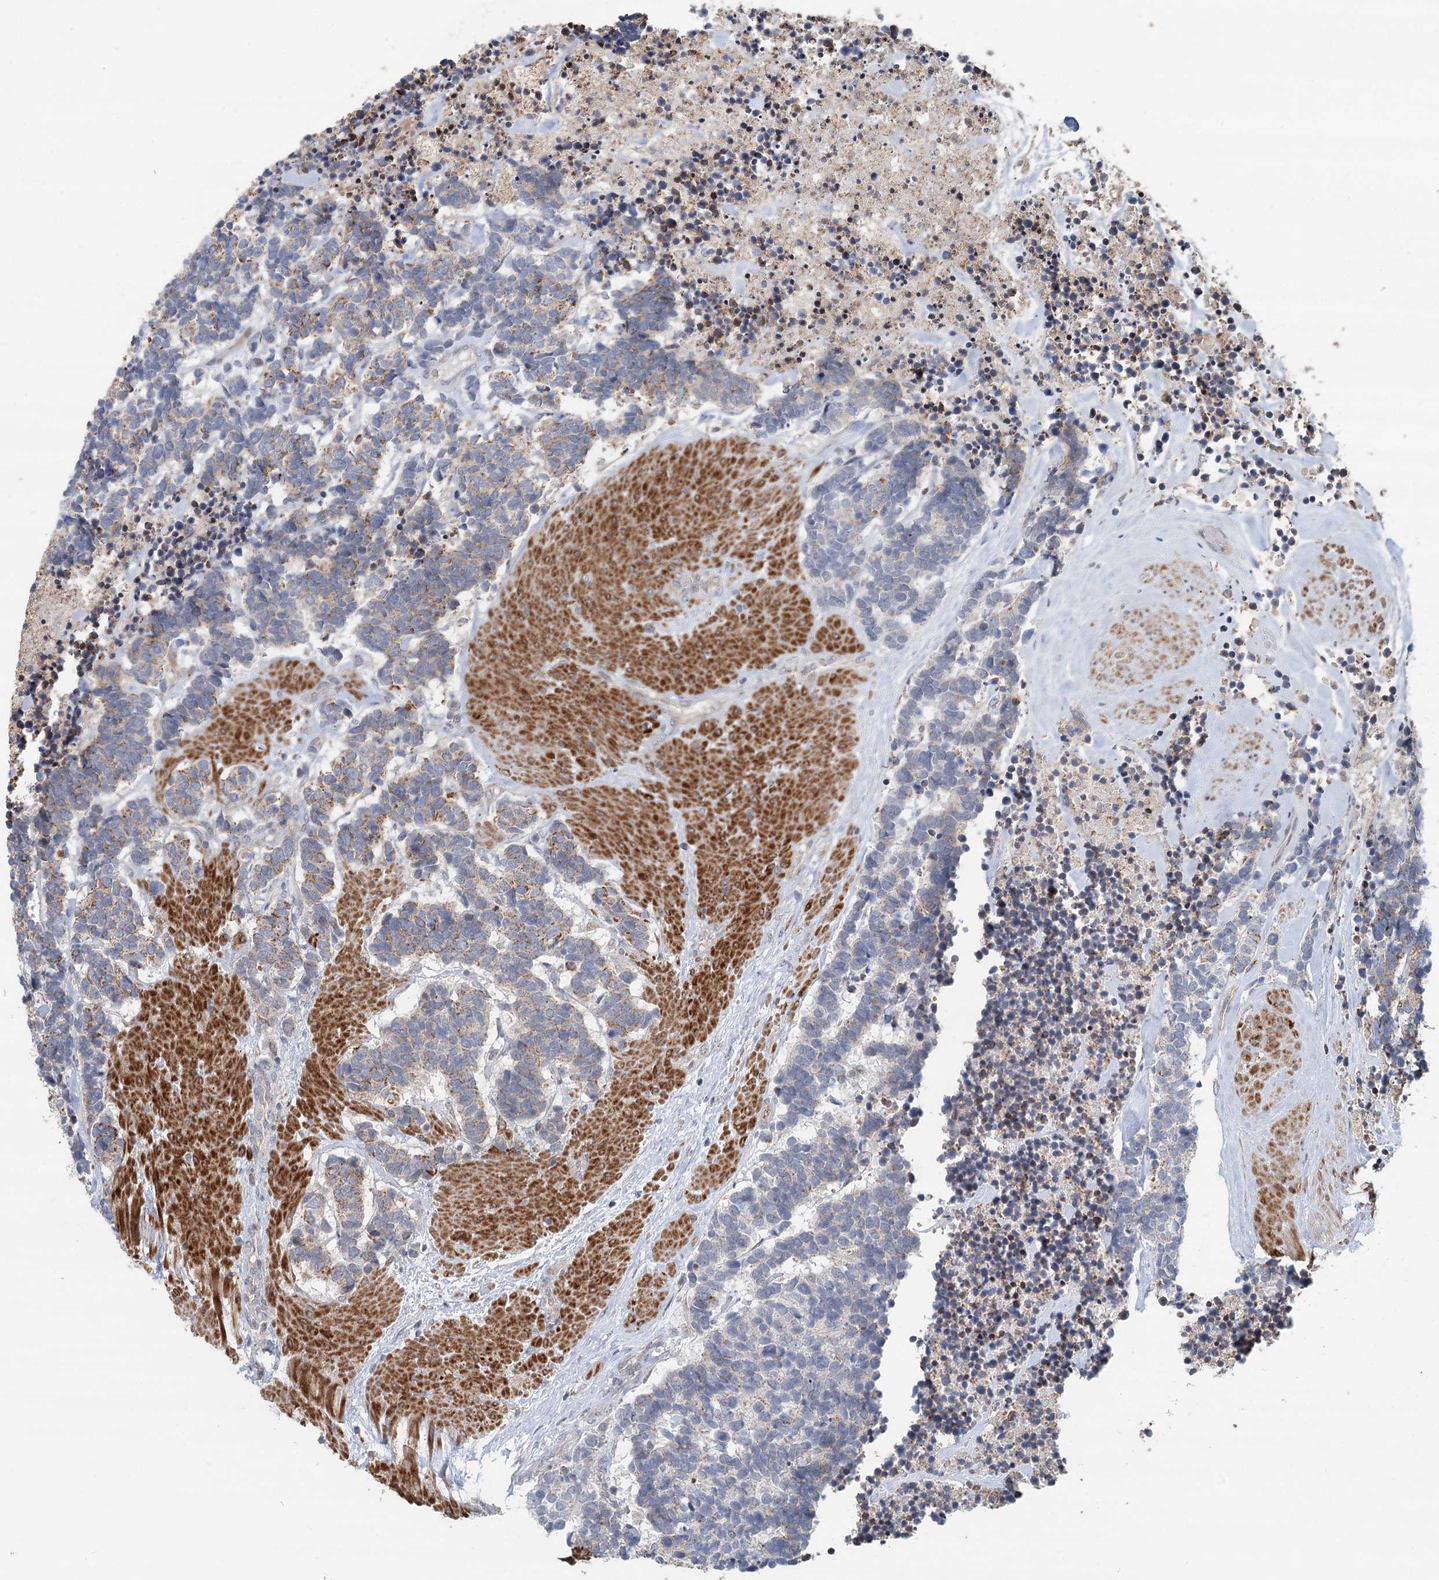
{"staining": {"intensity": "weak", "quantity": "25%-75%", "location": "cytoplasmic/membranous"}, "tissue": "carcinoid", "cell_type": "Tumor cells", "image_type": "cancer", "snomed": [{"axis": "morphology", "description": "Carcinoma, NOS"}, {"axis": "morphology", "description": "Carcinoid, malignant, NOS"}, {"axis": "topography", "description": "Urinary bladder"}], "caption": "Immunohistochemistry (IHC) (DAB) staining of human carcinoma demonstrates weak cytoplasmic/membranous protein positivity in about 25%-75% of tumor cells.", "gene": "RNF111", "patient": {"sex": "male", "age": 57}}